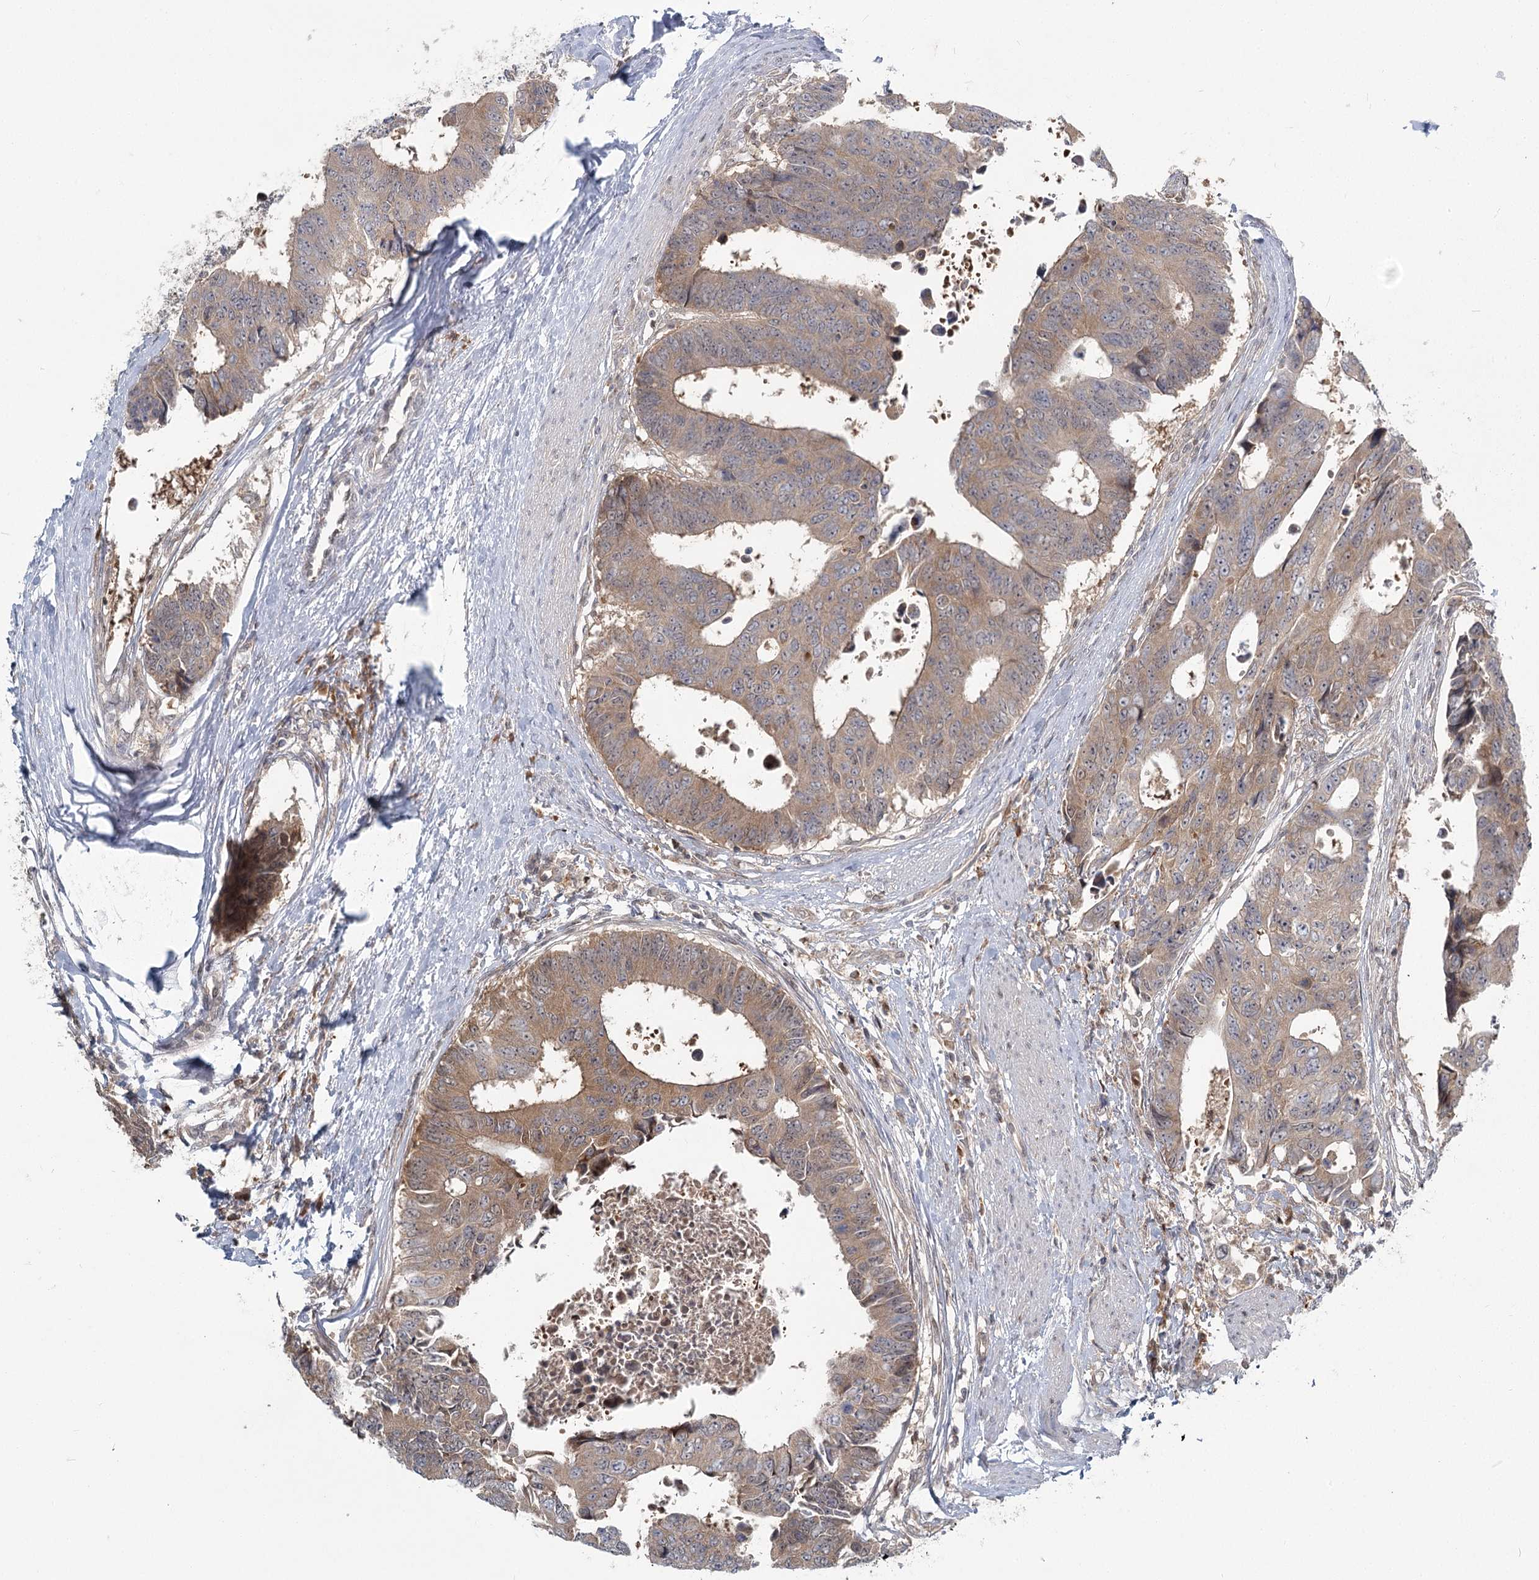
{"staining": {"intensity": "weak", "quantity": ">75%", "location": "cytoplasmic/membranous"}, "tissue": "colorectal cancer", "cell_type": "Tumor cells", "image_type": "cancer", "snomed": [{"axis": "morphology", "description": "Adenocarcinoma, NOS"}, {"axis": "topography", "description": "Rectum"}], "caption": "IHC photomicrograph of neoplastic tissue: human colorectal cancer (adenocarcinoma) stained using IHC displays low levels of weak protein expression localized specifically in the cytoplasmic/membranous of tumor cells, appearing as a cytoplasmic/membranous brown color.", "gene": "THNSL1", "patient": {"sex": "male", "age": 84}}